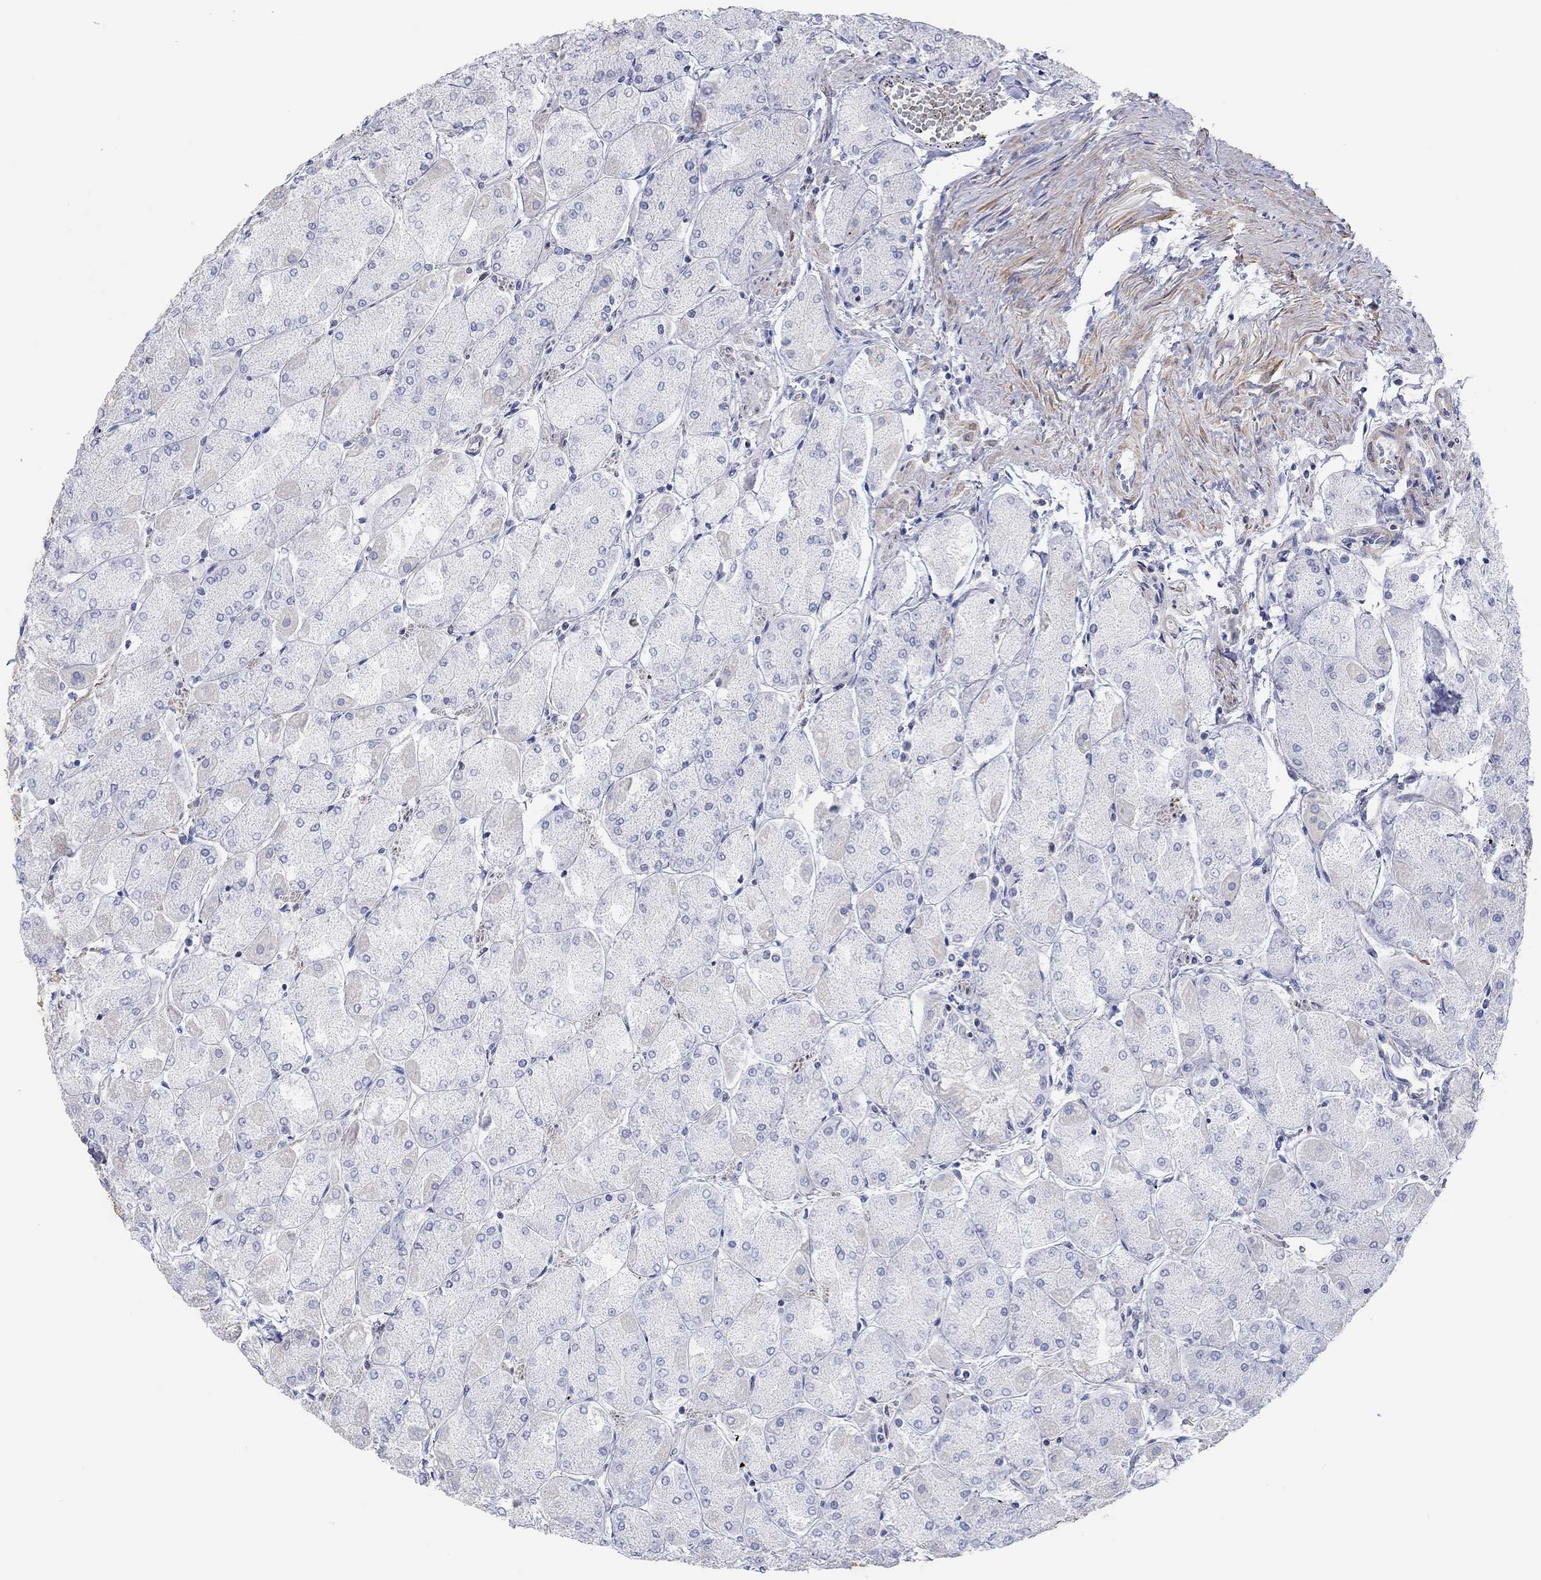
{"staining": {"intensity": "moderate", "quantity": "<25%", "location": "cytoplasmic/membranous"}, "tissue": "stomach", "cell_type": "Glandular cells", "image_type": "normal", "snomed": [{"axis": "morphology", "description": "Normal tissue, NOS"}, {"axis": "topography", "description": "Stomach, upper"}], "caption": "Immunohistochemistry (IHC) of benign human stomach demonstrates low levels of moderate cytoplasmic/membranous positivity in approximately <25% of glandular cells.", "gene": "PPIL6", "patient": {"sex": "male", "age": 60}}